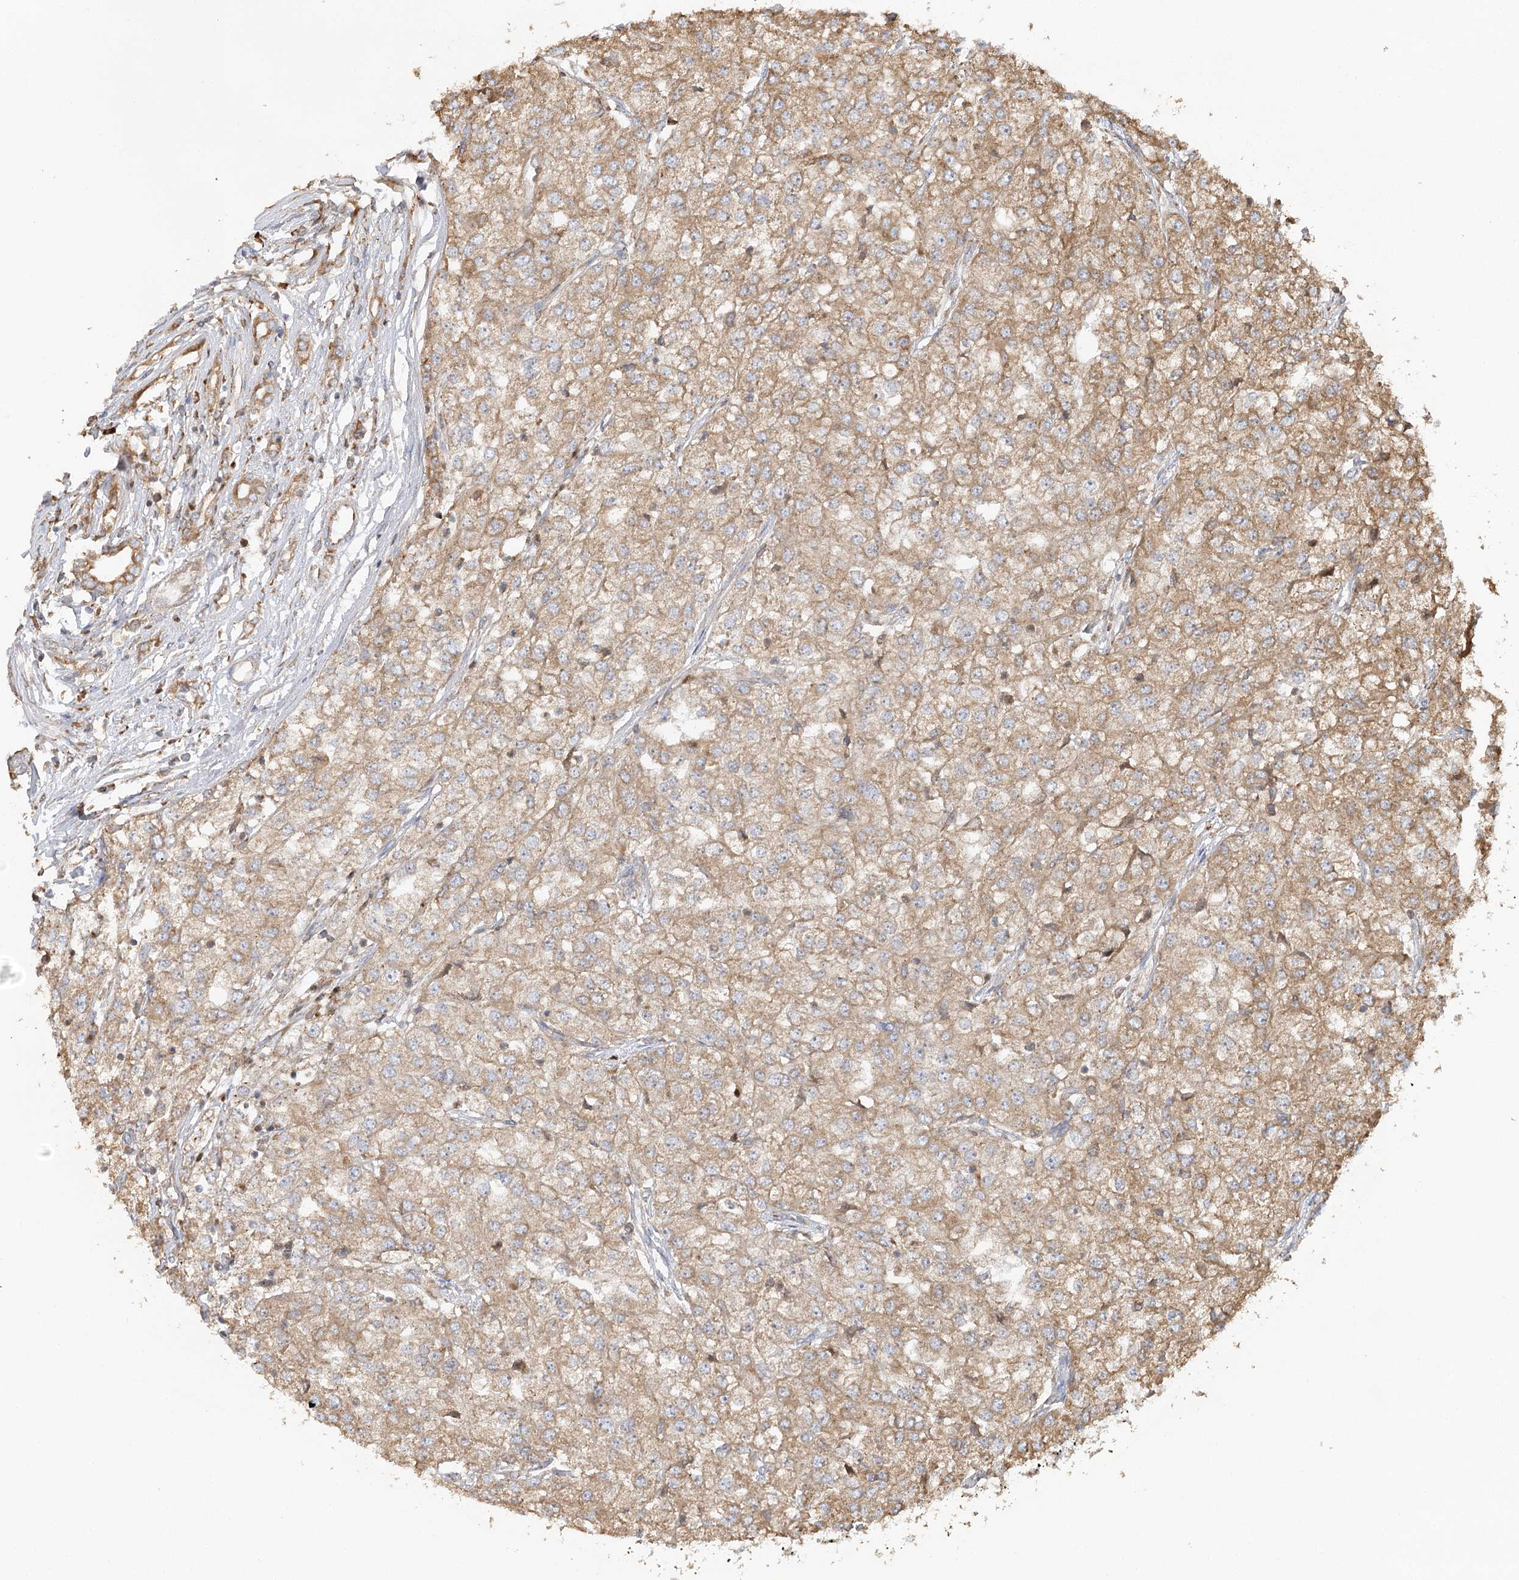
{"staining": {"intensity": "weak", "quantity": ">75%", "location": "cytoplasmic/membranous"}, "tissue": "renal cancer", "cell_type": "Tumor cells", "image_type": "cancer", "snomed": [{"axis": "morphology", "description": "Adenocarcinoma, NOS"}, {"axis": "topography", "description": "Kidney"}], "caption": "Immunohistochemistry (DAB (3,3'-diaminobenzidine)) staining of human adenocarcinoma (renal) reveals weak cytoplasmic/membranous protein expression in approximately >75% of tumor cells.", "gene": "ACAP2", "patient": {"sex": "female", "age": 54}}